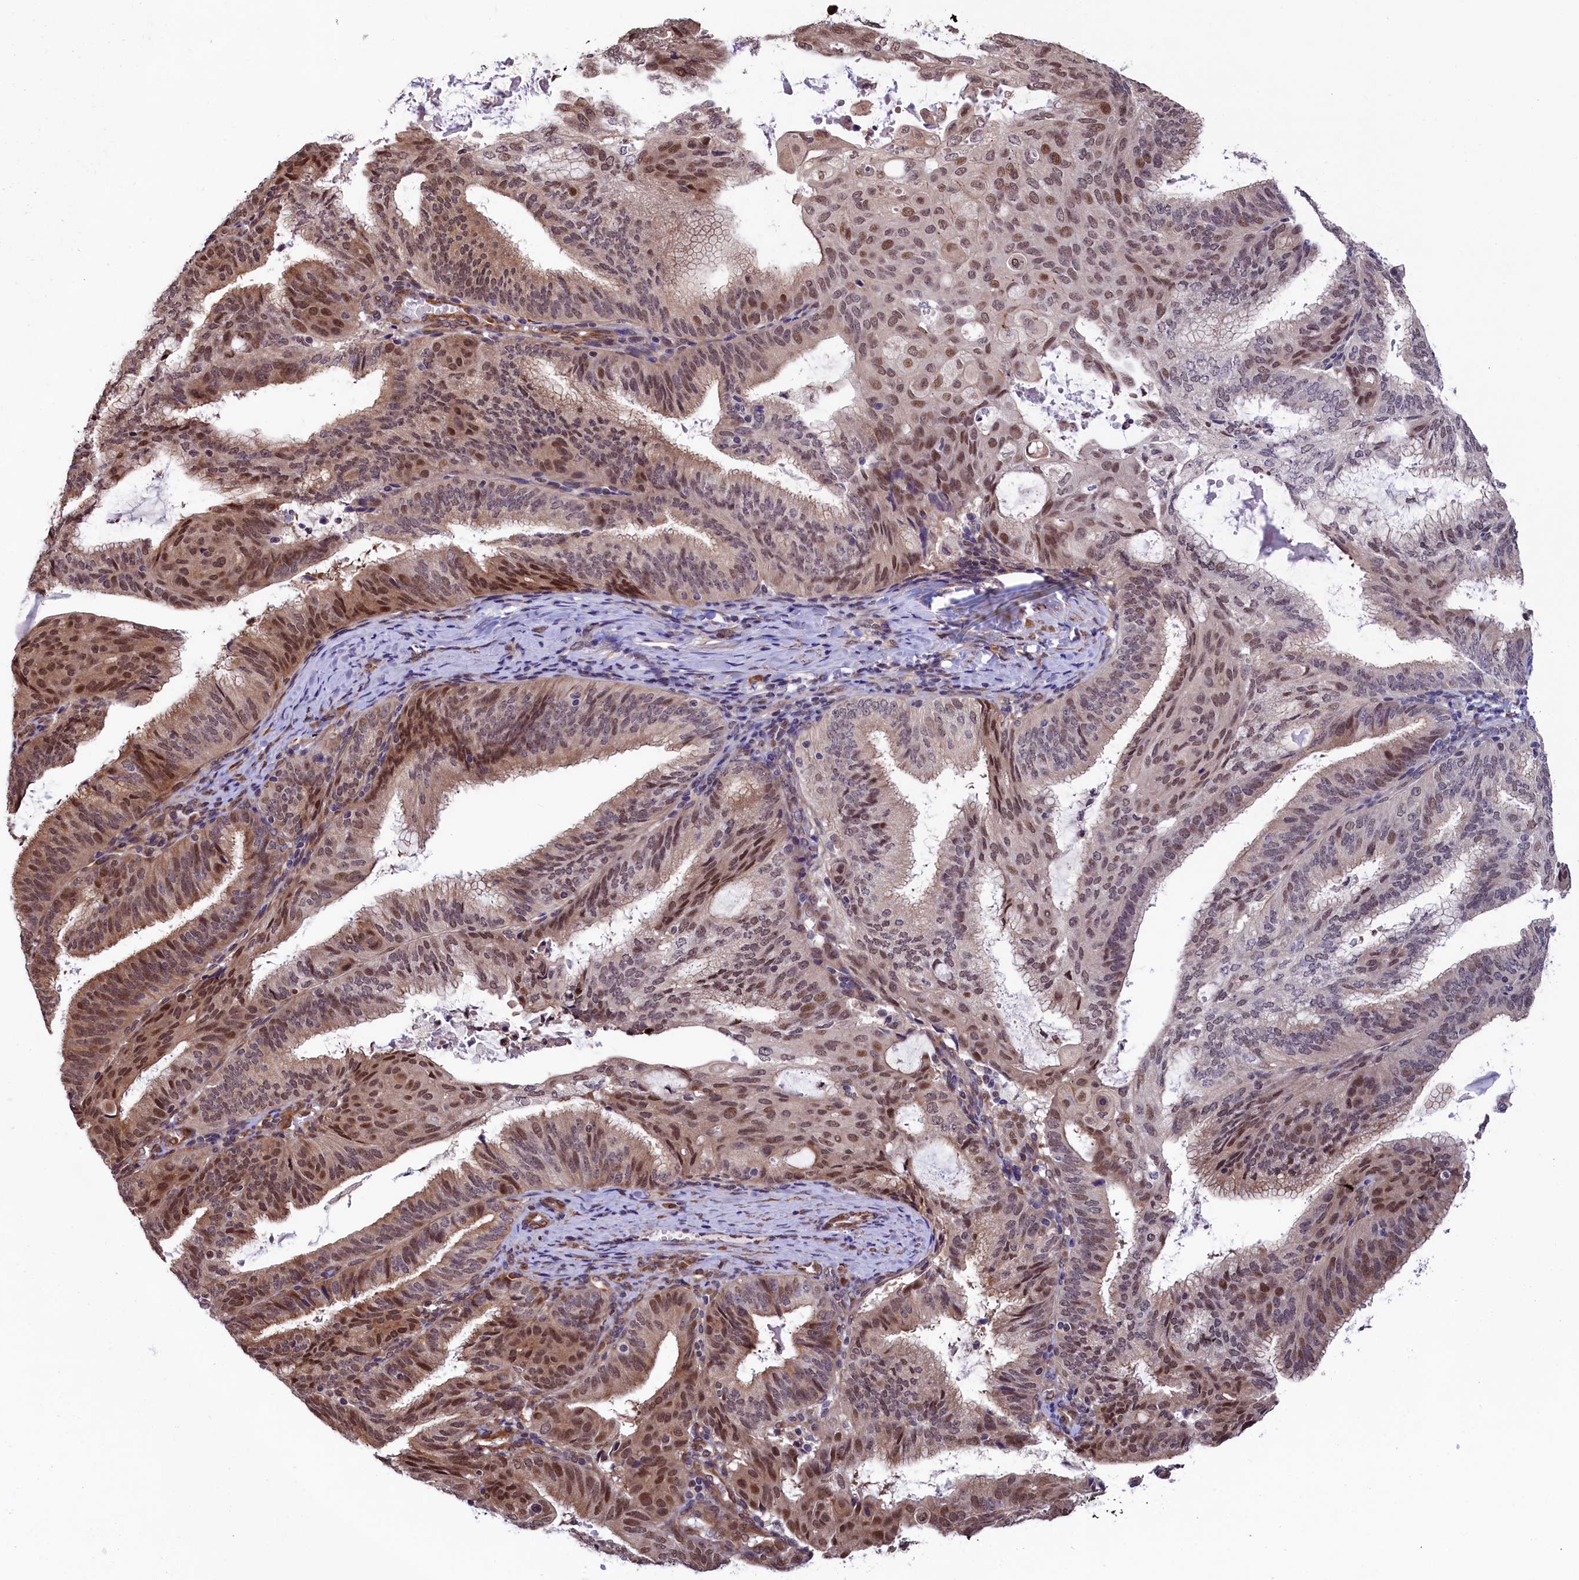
{"staining": {"intensity": "moderate", "quantity": "25%-75%", "location": "nuclear"}, "tissue": "endometrial cancer", "cell_type": "Tumor cells", "image_type": "cancer", "snomed": [{"axis": "morphology", "description": "Adenocarcinoma, NOS"}, {"axis": "topography", "description": "Endometrium"}], "caption": "Human endometrial adenocarcinoma stained with a protein marker exhibits moderate staining in tumor cells.", "gene": "LEO1", "patient": {"sex": "female", "age": 49}}